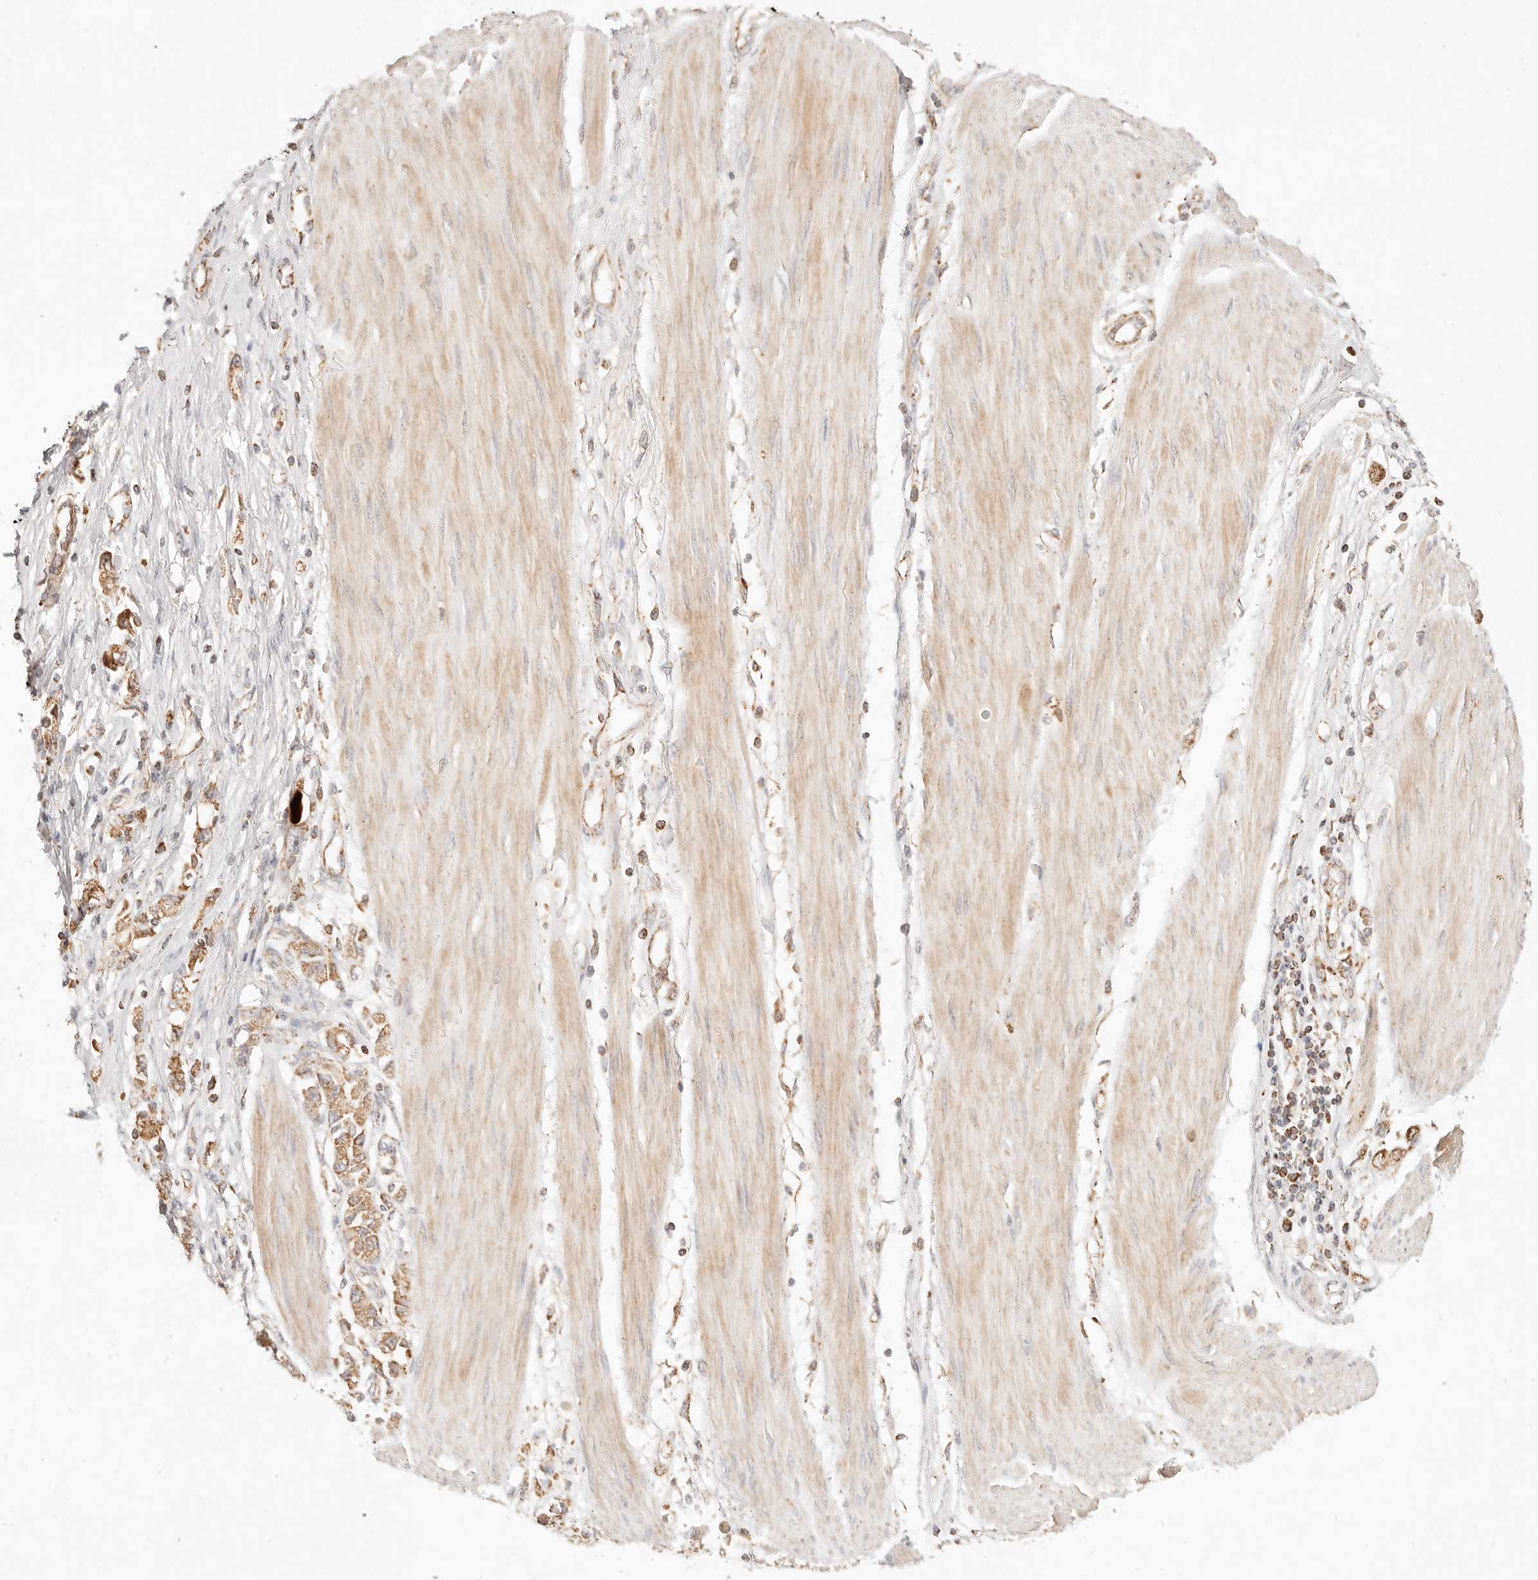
{"staining": {"intensity": "moderate", "quantity": ">75%", "location": "cytoplasmic/membranous"}, "tissue": "stomach cancer", "cell_type": "Tumor cells", "image_type": "cancer", "snomed": [{"axis": "morphology", "description": "Adenocarcinoma, NOS"}, {"axis": "topography", "description": "Stomach"}], "caption": "Immunohistochemistry (DAB) staining of stomach cancer (adenocarcinoma) exhibits moderate cytoplasmic/membranous protein expression in about >75% of tumor cells.", "gene": "CPLANE2", "patient": {"sex": "female", "age": 76}}